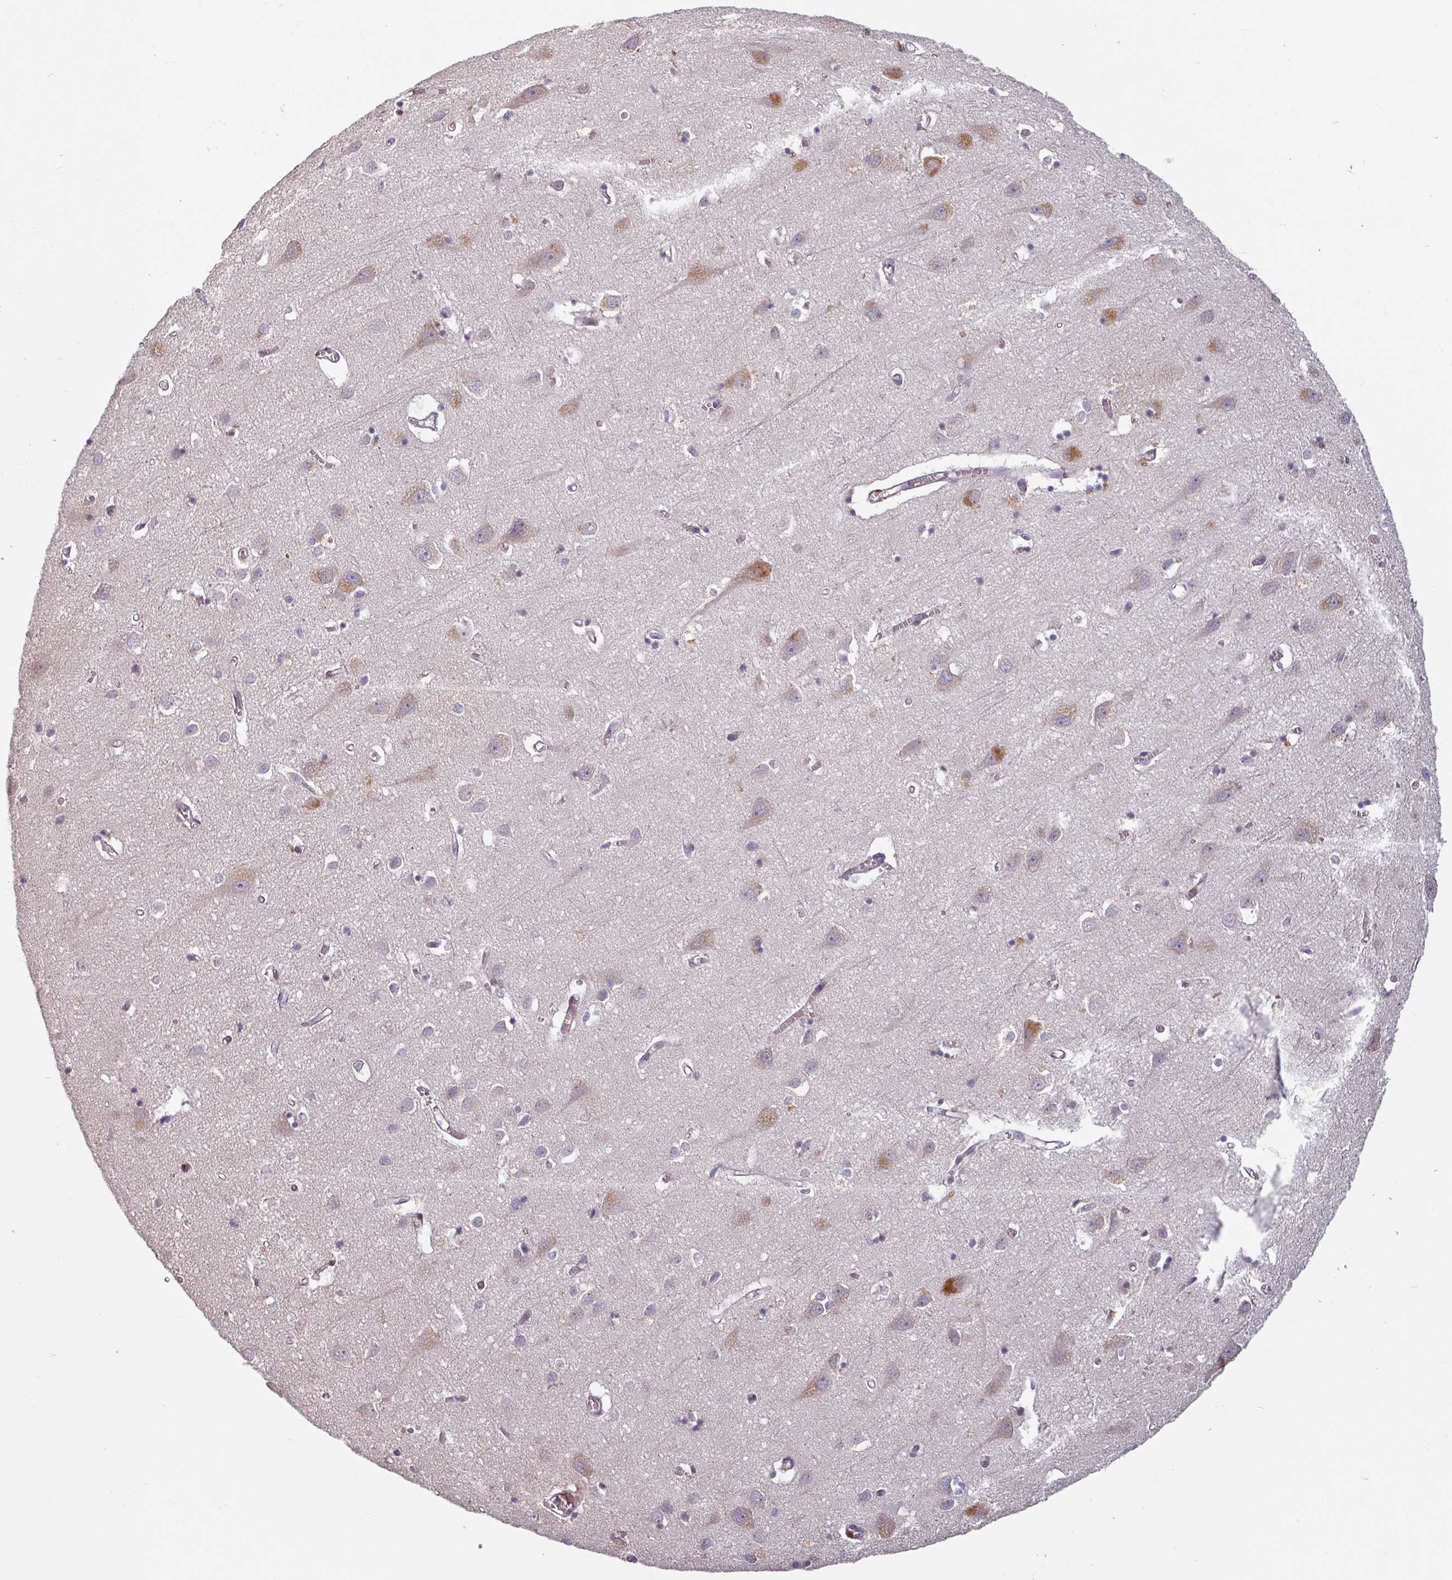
{"staining": {"intensity": "weak", "quantity": "<25%", "location": "cytoplasmic/membranous"}, "tissue": "cerebral cortex", "cell_type": "Endothelial cells", "image_type": "normal", "snomed": [{"axis": "morphology", "description": "Normal tissue, NOS"}, {"axis": "topography", "description": "Cerebral cortex"}], "caption": "High magnification brightfield microscopy of benign cerebral cortex stained with DAB (3,3'-diaminobenzidine) (brown) and counterstained with hematoxylin (blue): endothelial cells show no significant expression. Brightfield microscopy of immunohistochemistry stained with DAB (brown) and hematoxylin (blue), captured at high magnification.", "gene": "CYB5RL", "patient": {"sex": "male", "age": 70}}